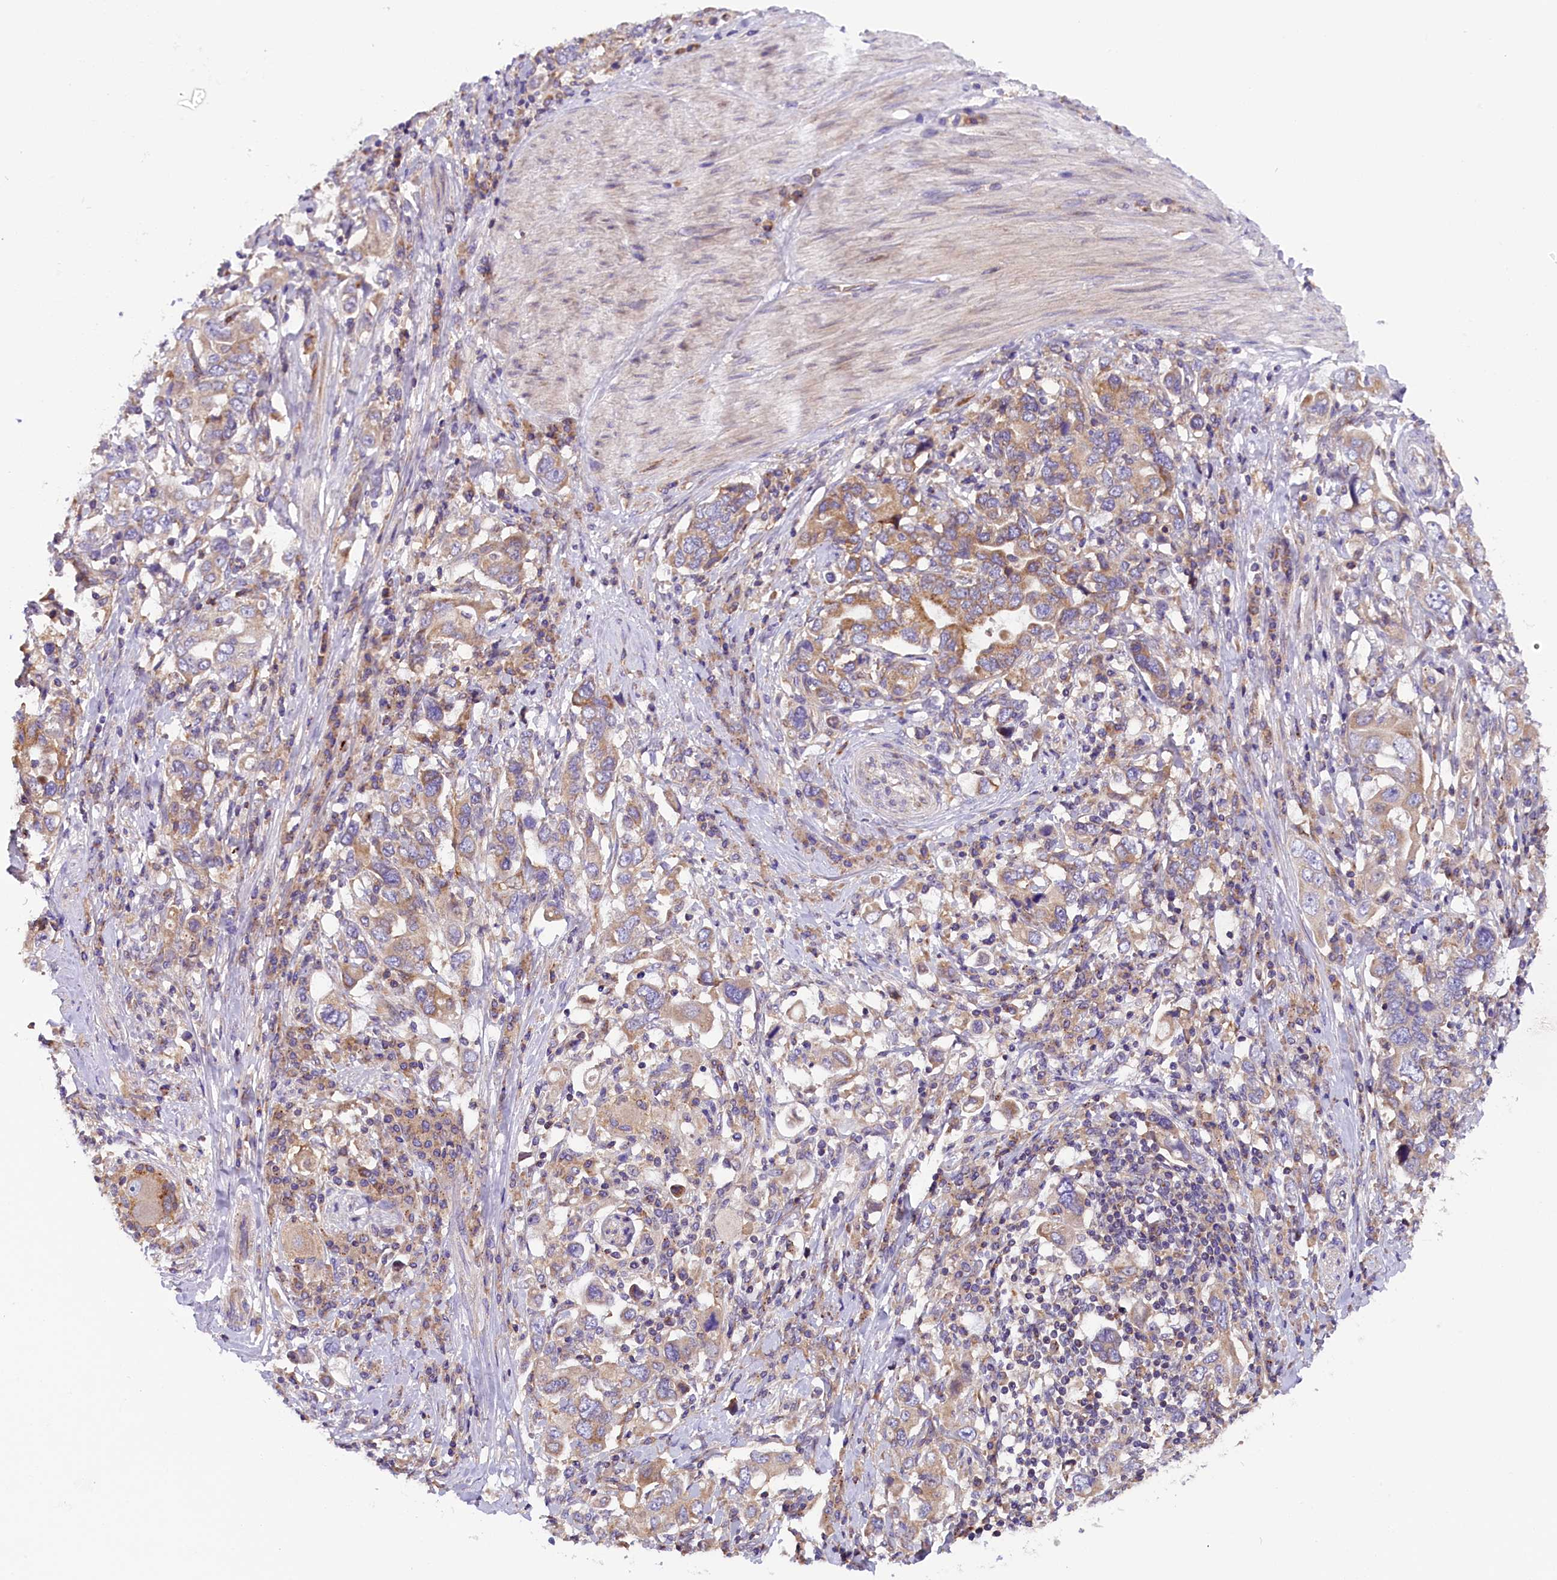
{"staining": {"intensity": "moderate", "quantity": ">75%", "location": "cytoplasmic/membranous"}, "tissue": "stomach cancer", "cell_type": "Tumor cells", "image_type": "cancer", "snomed": [{"axis": "morphology", "description": "Adenocarcinoma, NOS"}, {"axis": "topography", "description": "Stomach, upper"}, {"axis": "topography", "description": "Stomach"}], "caption": "A medium amount of moderate cytoplasmic/membranous expression is appreciated in about >75% of tumor cells in adenocarcinoma (stomach) tissue.", "gene": "DNAJB9", "patient": {"sex": "male", "age": 62}}